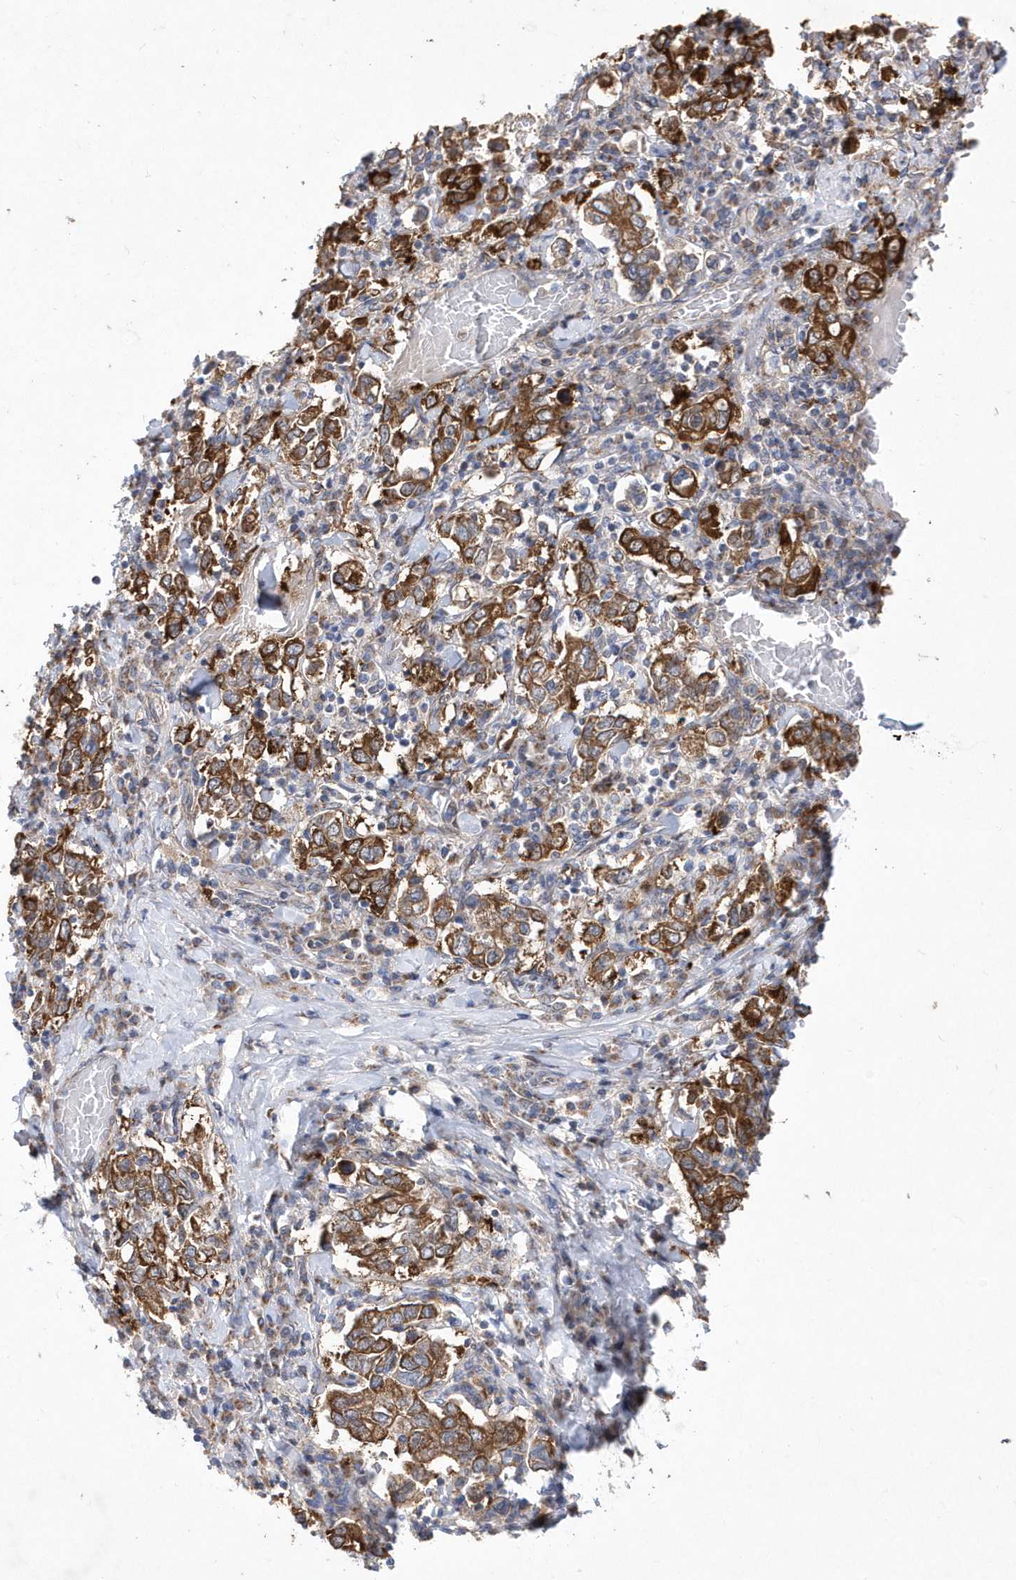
{"staining": {"intensity": "strong", "quantity": ">75%", "location": "cytoplasmic/membranous"}, "tissue": "stomach cancer", "cell_type": "Tumor cells", "image_type": "cancer", "snomed": [{"axis": "morphology", "description": "Adenocarcinoma, NOS"}, {"axis": "topography", "description": "Stomach, upper"}], "caption": "Tumor cells reveal high levels of strong cytoplasmic/membranous positivity in approximately >75% of cells in human stomach cancer.", "gene": "JKAMP", "patient": {"sex": "male", "age": 62}}